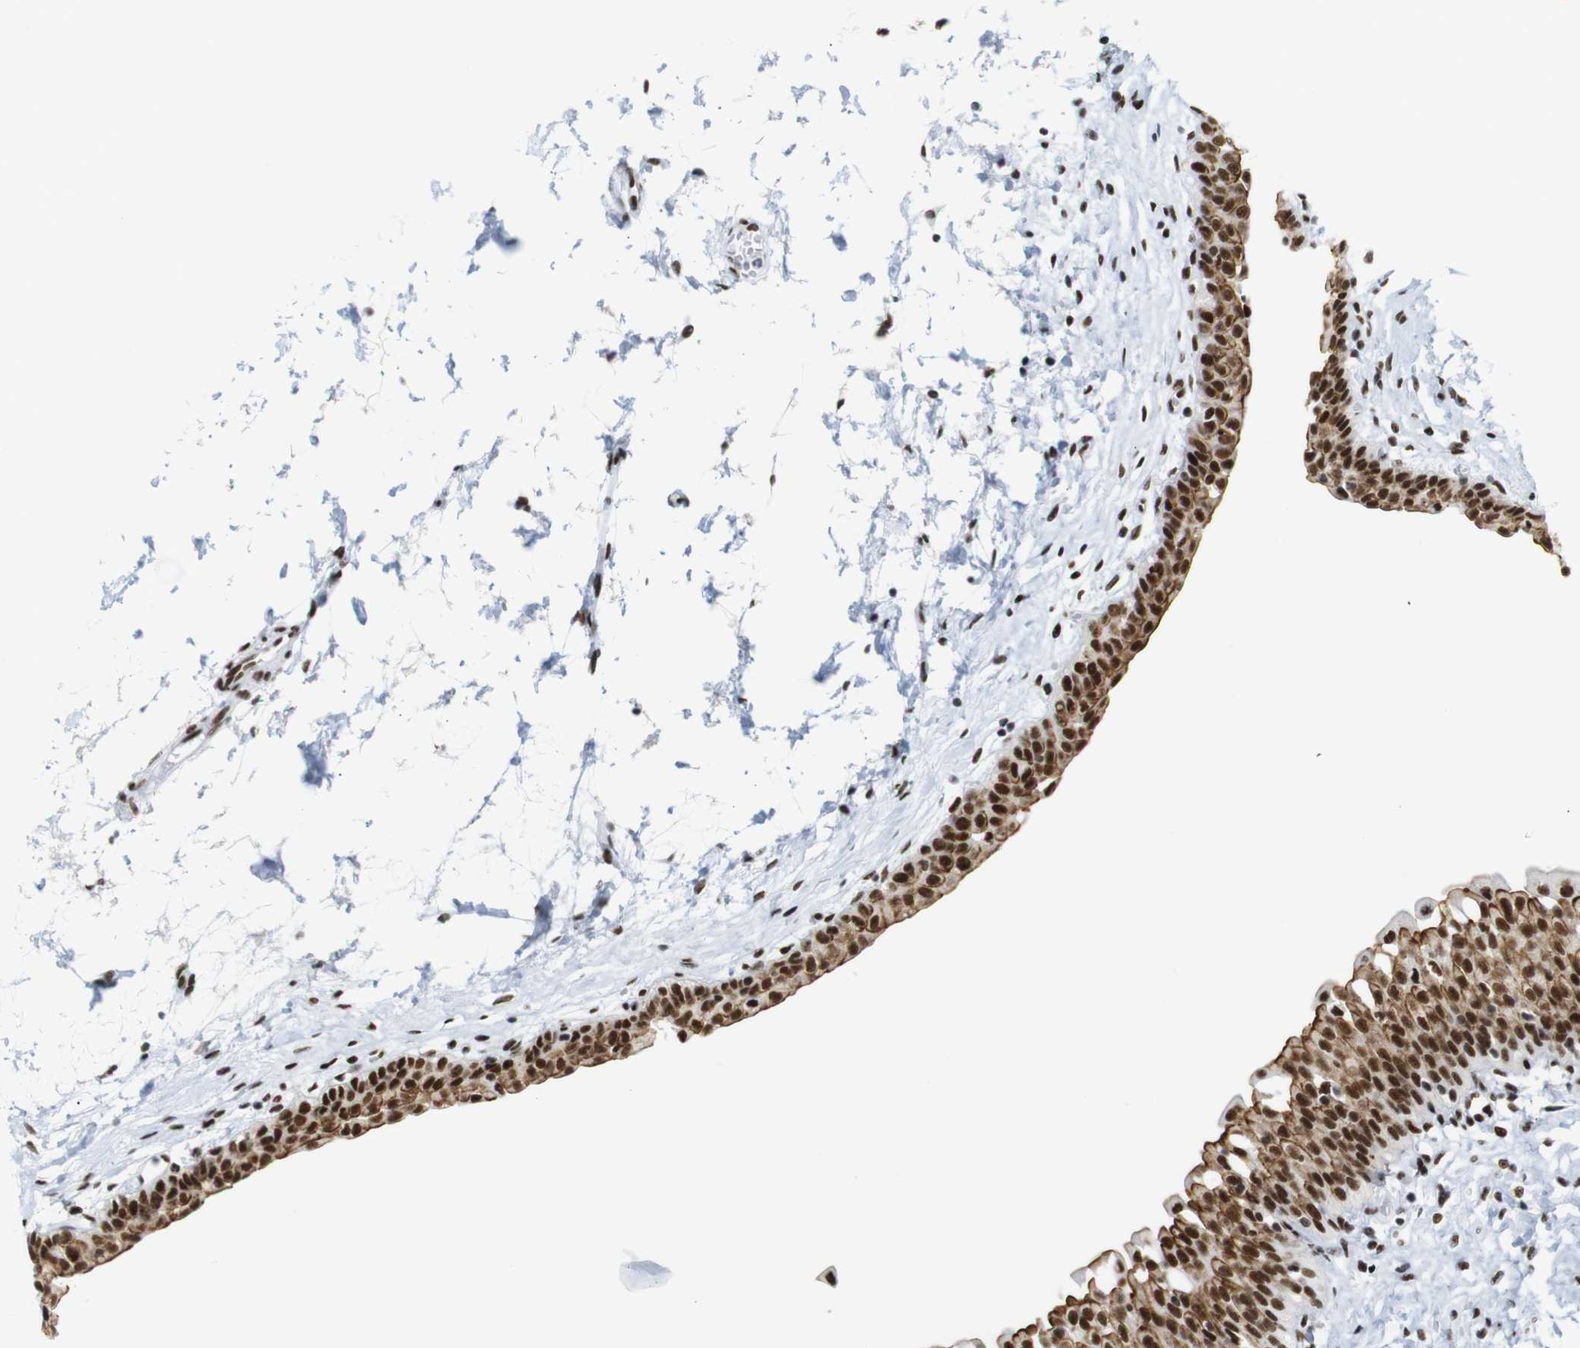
{"staining": {"intensity": "strong", "quantity": ">75%", "location": "cytoplasmic/membranous,nuclear"}, "tissue": "urinary bladder", "cell_type": "Urothelial cells", "image_type": "normal", "snomed": [{"axis": "morphology", "description": "Normal tissue, NOS"}, {"axis": "topography", "description": "Urinary bladder"}], "caption": "Strong cytoplasmic/membranous,nuclear expression is seen in about >75% of urothelial cells in normal urinary bladder. Nuclei are stained in blue.", "gene": "TRA2B", "patient": {"sex": "male", "age": 55}}